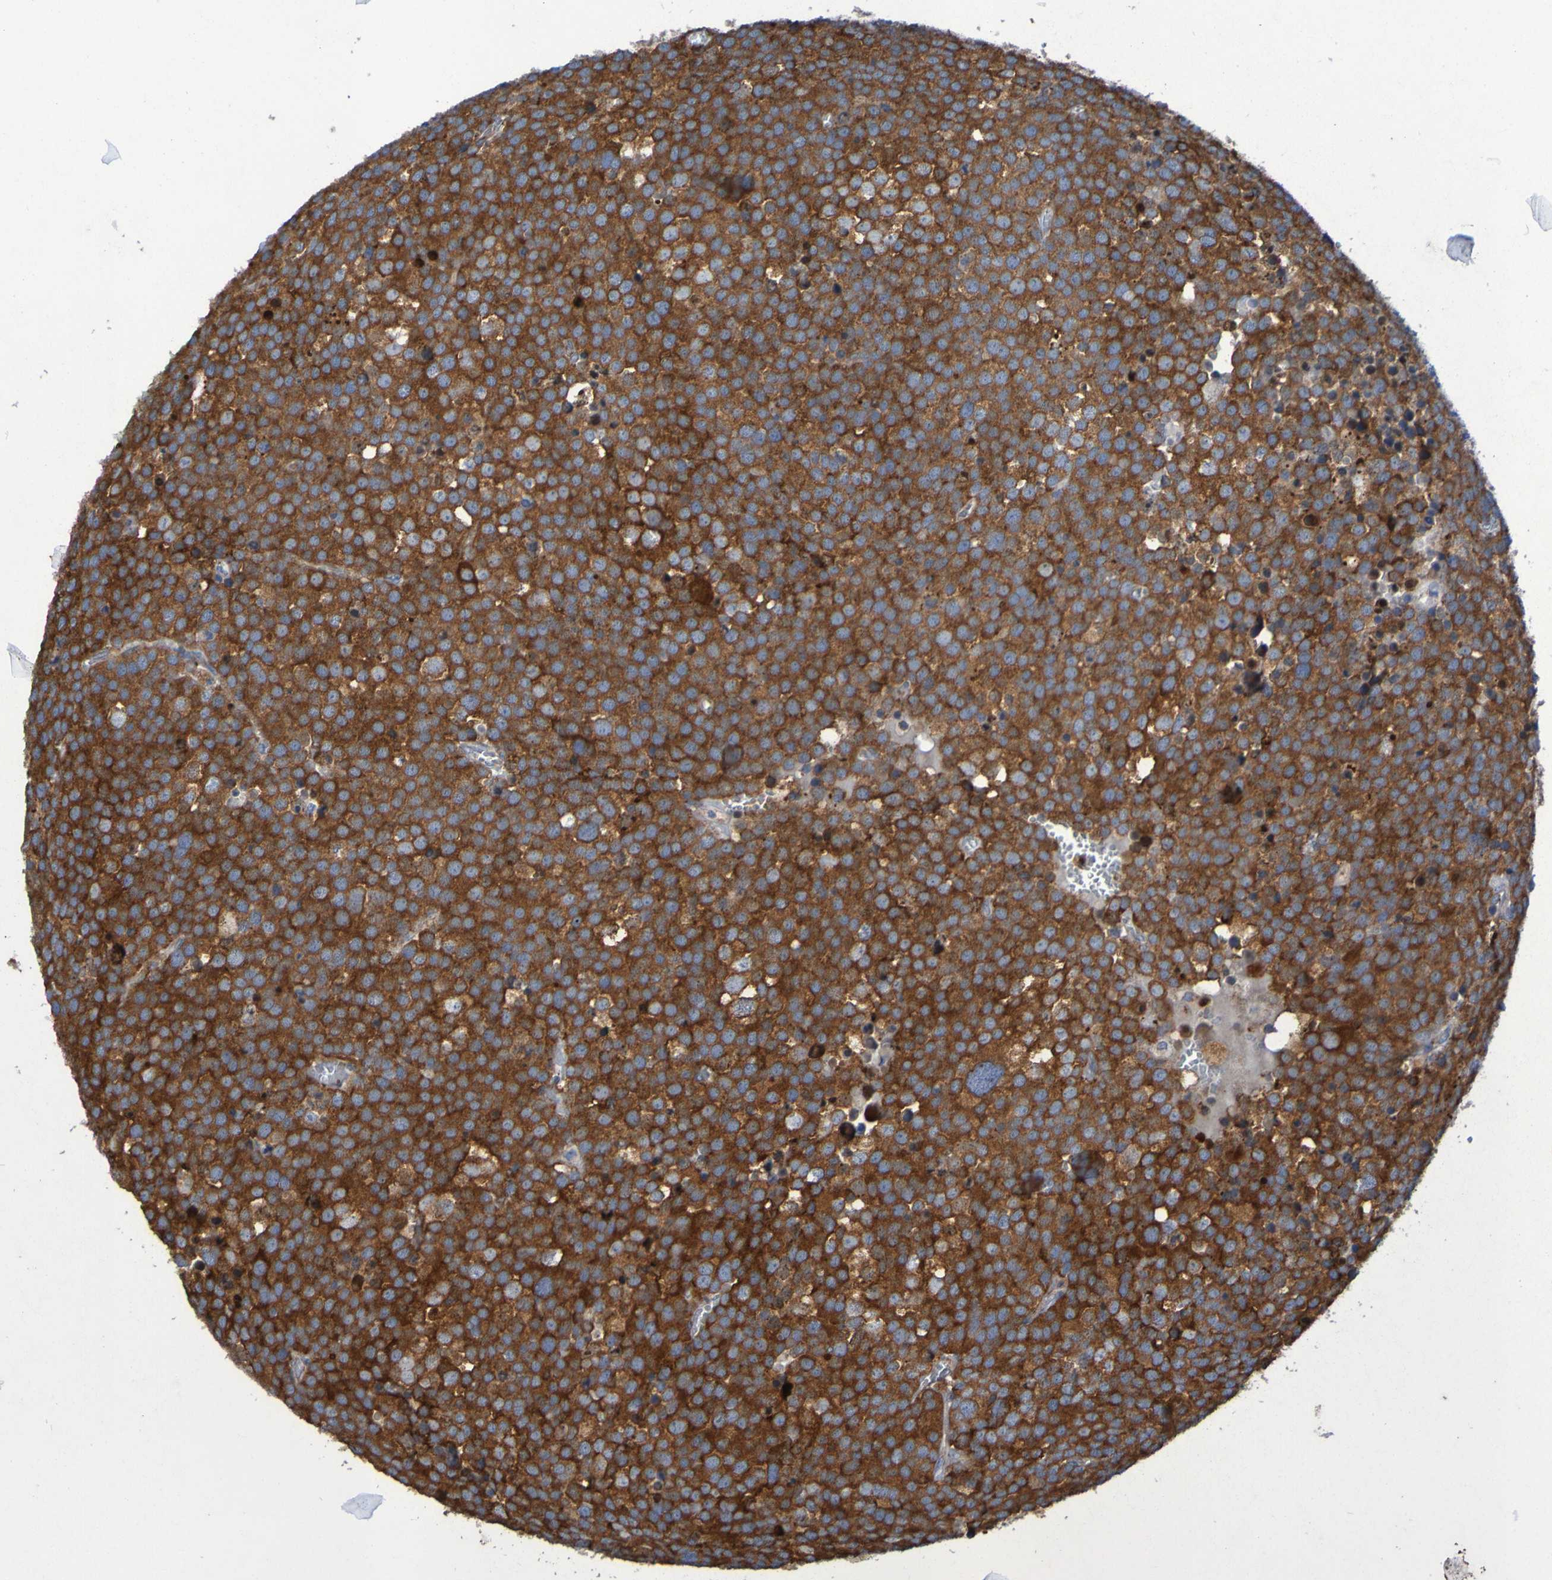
{"staining": {"intensity": "strong", "quantity": ">75%", "location": "cytoplasmic/membranous"}, "tissue": "testis cancer", "cell_type": "Tumor cells", "image_type": "cancer", "snomed": [{"axis": "morphology", "description": "Seminoma, NOS"}, {"axis": "topography", "description": "Testis"}], "caption": "Immunohistochemistry (IHC) staining of seminoma (testis), which exhibits high levels of strong cytoplasmic/membranous staining in about >75% of tumor cells indicating strong cytoplasmic/membranous protein staining. The staining was performed using DAB (3,3'-diaminobenzidine) (brown) for protein detection and nuclei were counterstained in hematoxylin (blue).", "gene": "FKBP3", "patient": {"sex": "male", "age": 71}}